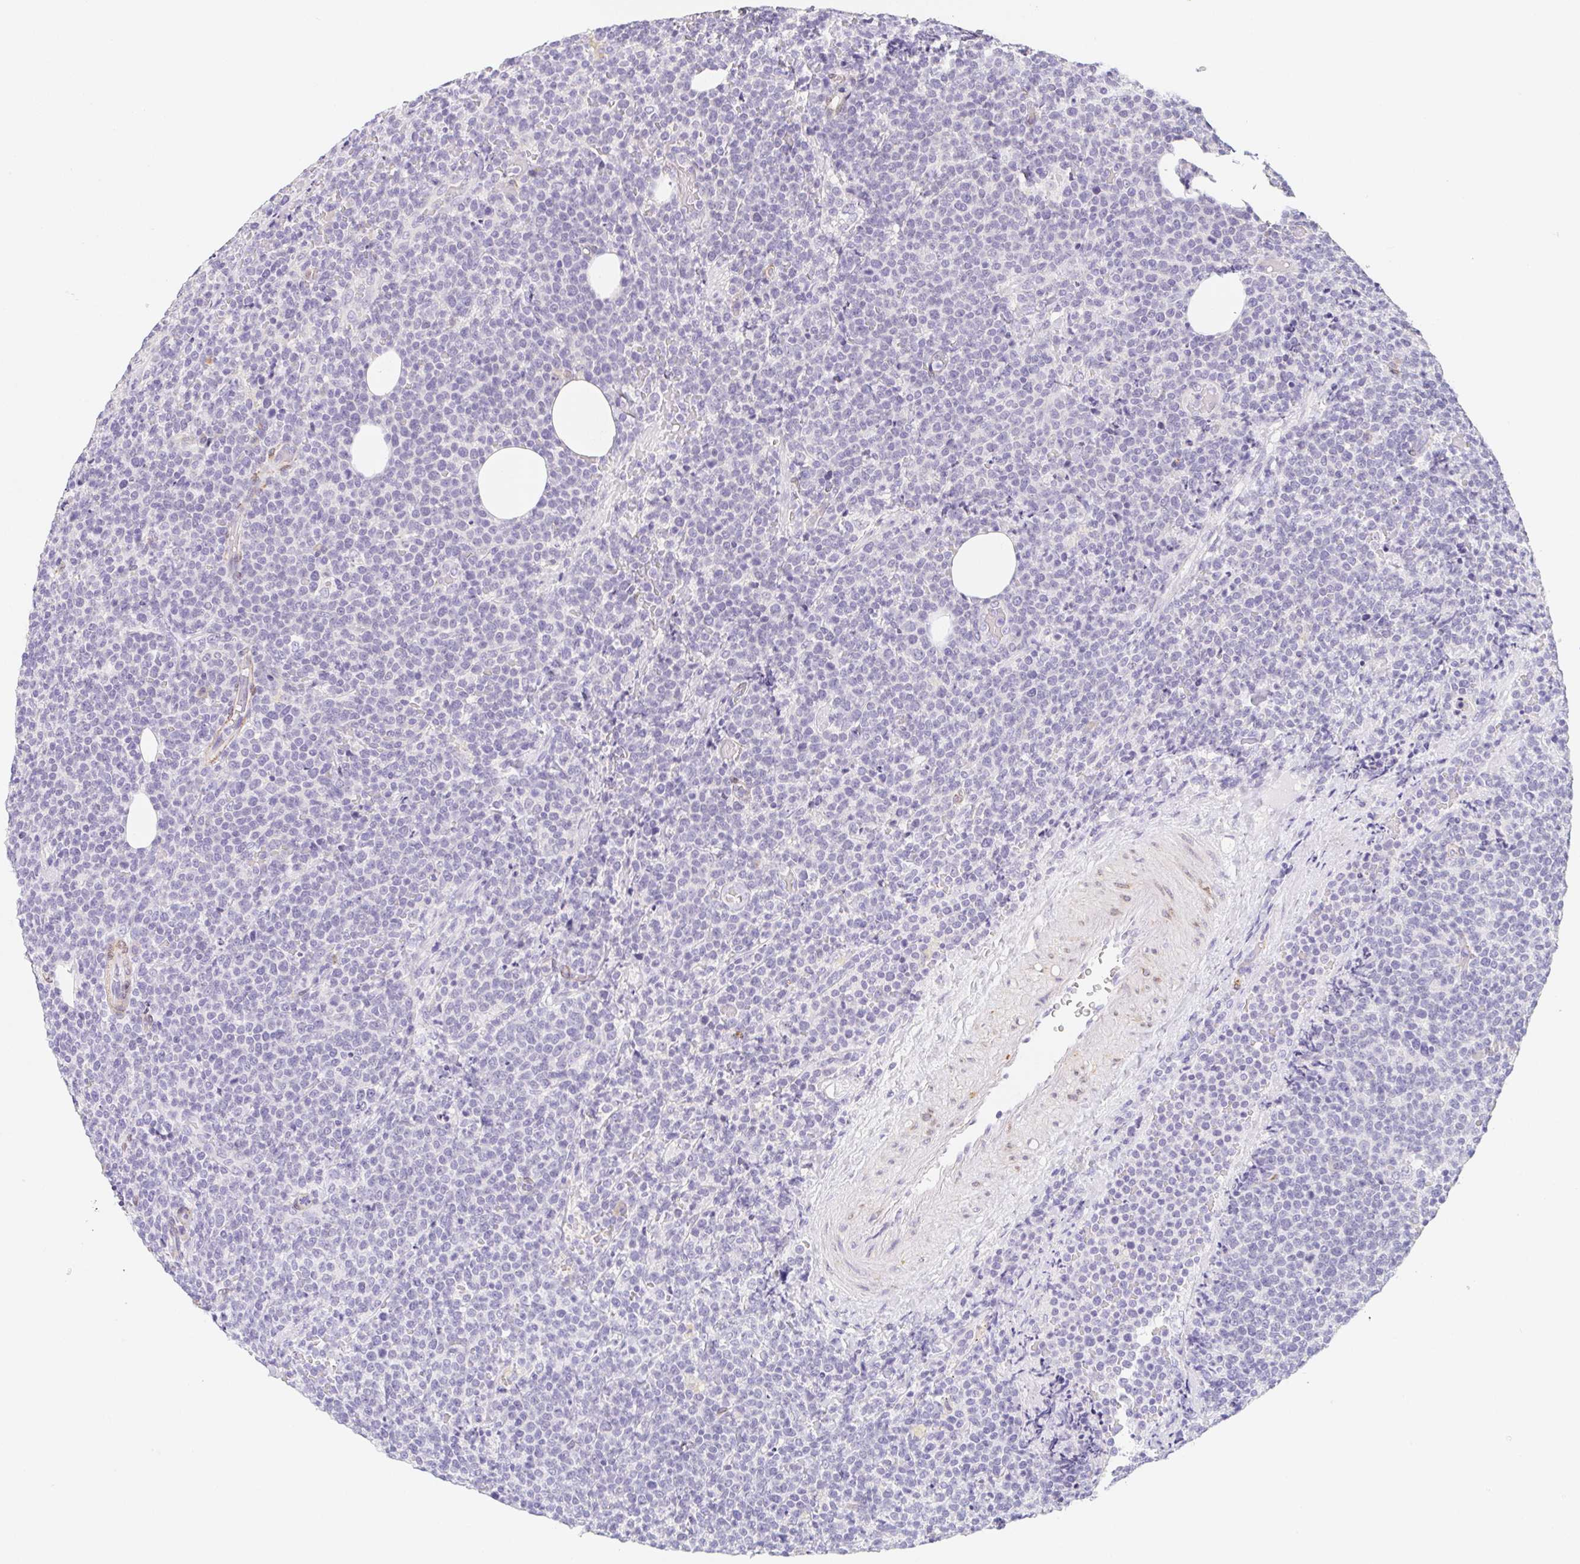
{"staining": {"intensity": "negative", "quantity": "none", "location": "none"}, "tissue": "lymphoma", "cell_type": "Tumor cells", "image_type": "cancer", "snomed": [{"axis": "morphology", "description": "Malignant lymphoma, non-Hodgkin's type, High grade"}, {"axis": "topography", "description": "Lymph node"}], "caption": "DAB (3,3'-diaminobenzidine) immunohistochemical staining of human high-grade malignant lymphoma, non-Hodgkin's type displays no significant staining in tumor cells. (DAB (3,3'-diaminobenzidine) immunohistochemistry (IHC) visualized using brightfield microscopy, high magnification).", "gene": "HRC", "patient": {"sex": "male", "age": 61}}